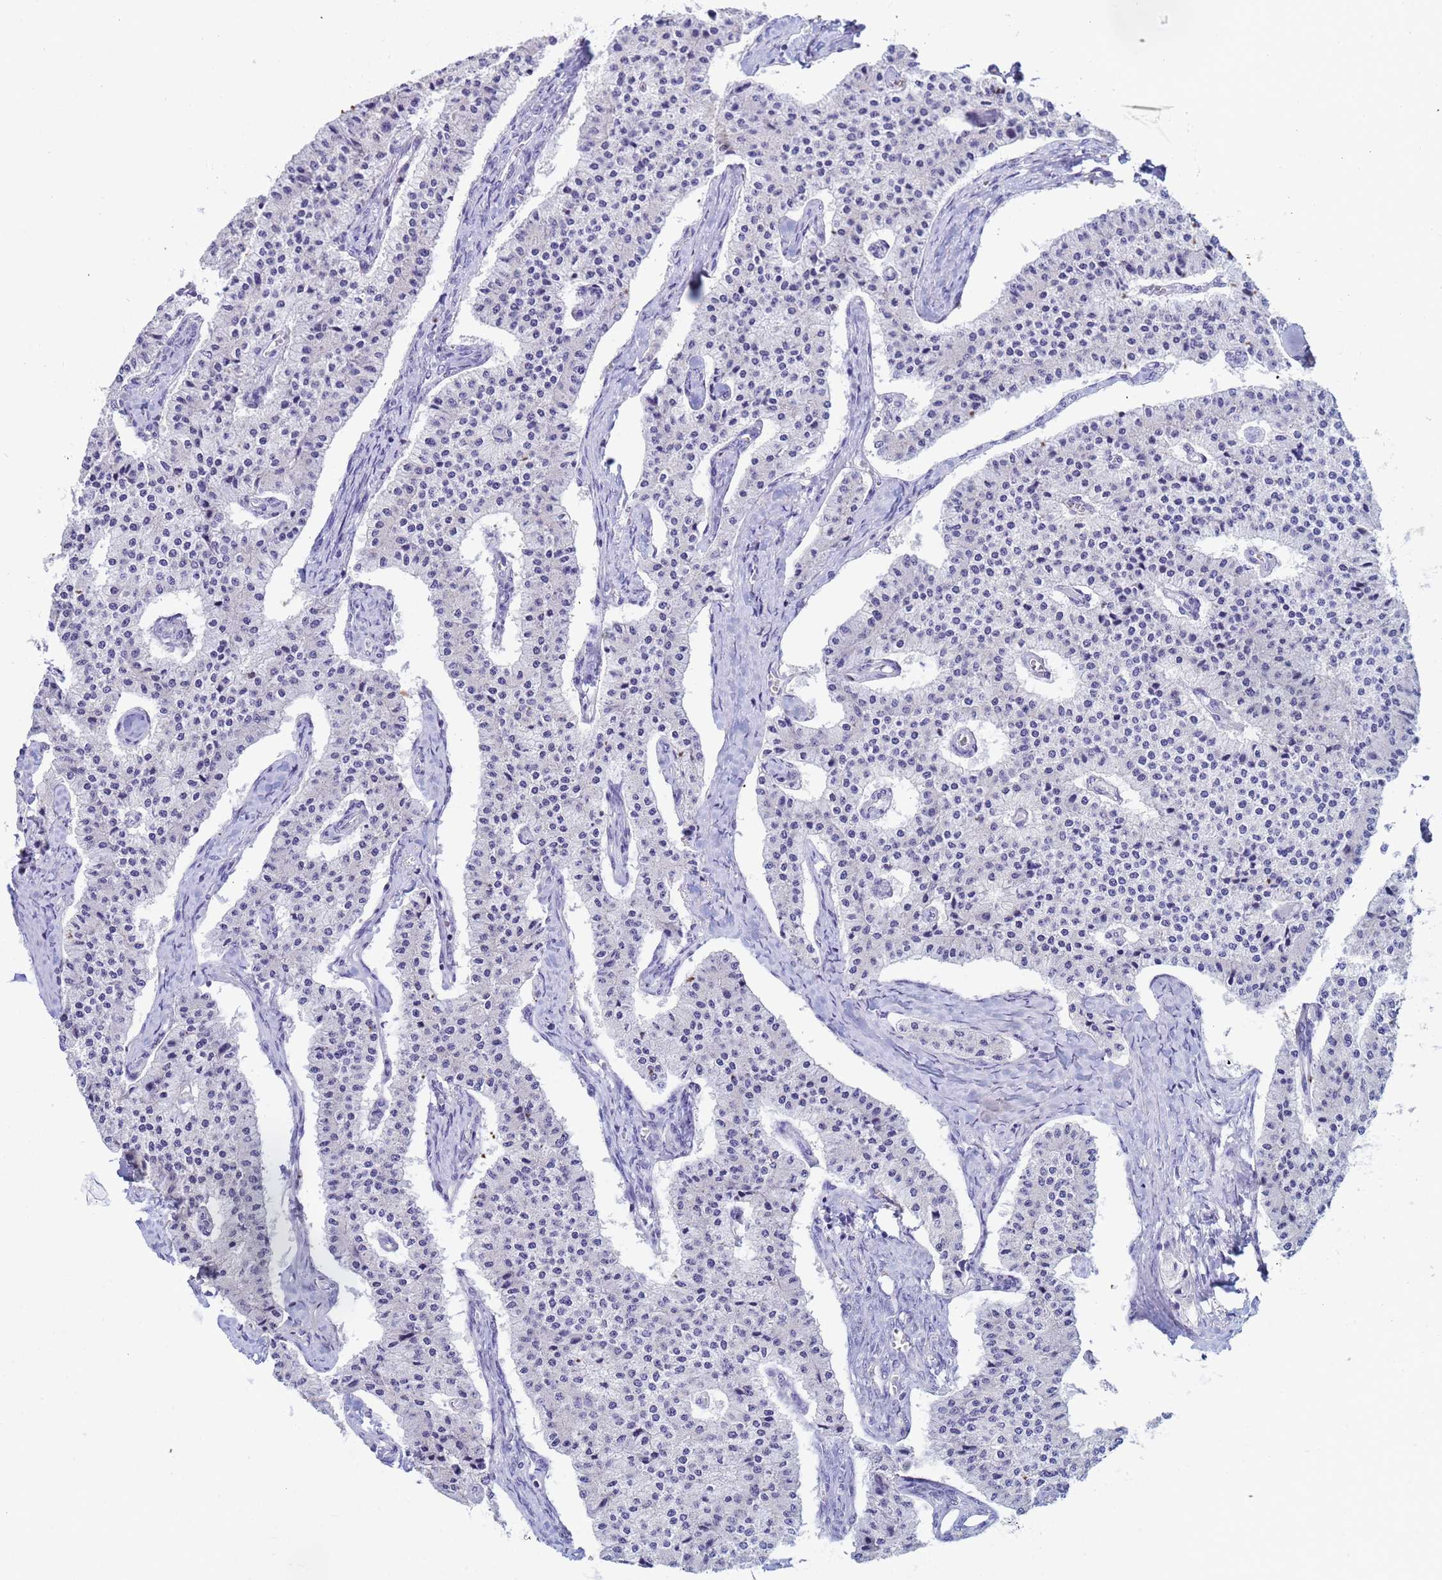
{"staining": {"intensity": "negative", "quantity": "none", "location": "none"}, "tissue": "carcinoid", "cell_type": "Tumor cells", "image_type": "cancer", "snomed": [{"axis": "morphology", "description": "Carcinoid, malignant, NOS"}, {"axis": "topography", "description": "Colon"}], "caption": "DAB (3,3'-diaminobenzidine) immunohistochemical staining of carcinoid demonstrates no significant expression in tumor cells. (Immunohistochemistry, brightfield microscopy, high magnification).", "gene": "CSTB", "patient": {"sex": "female", "age": 52}}